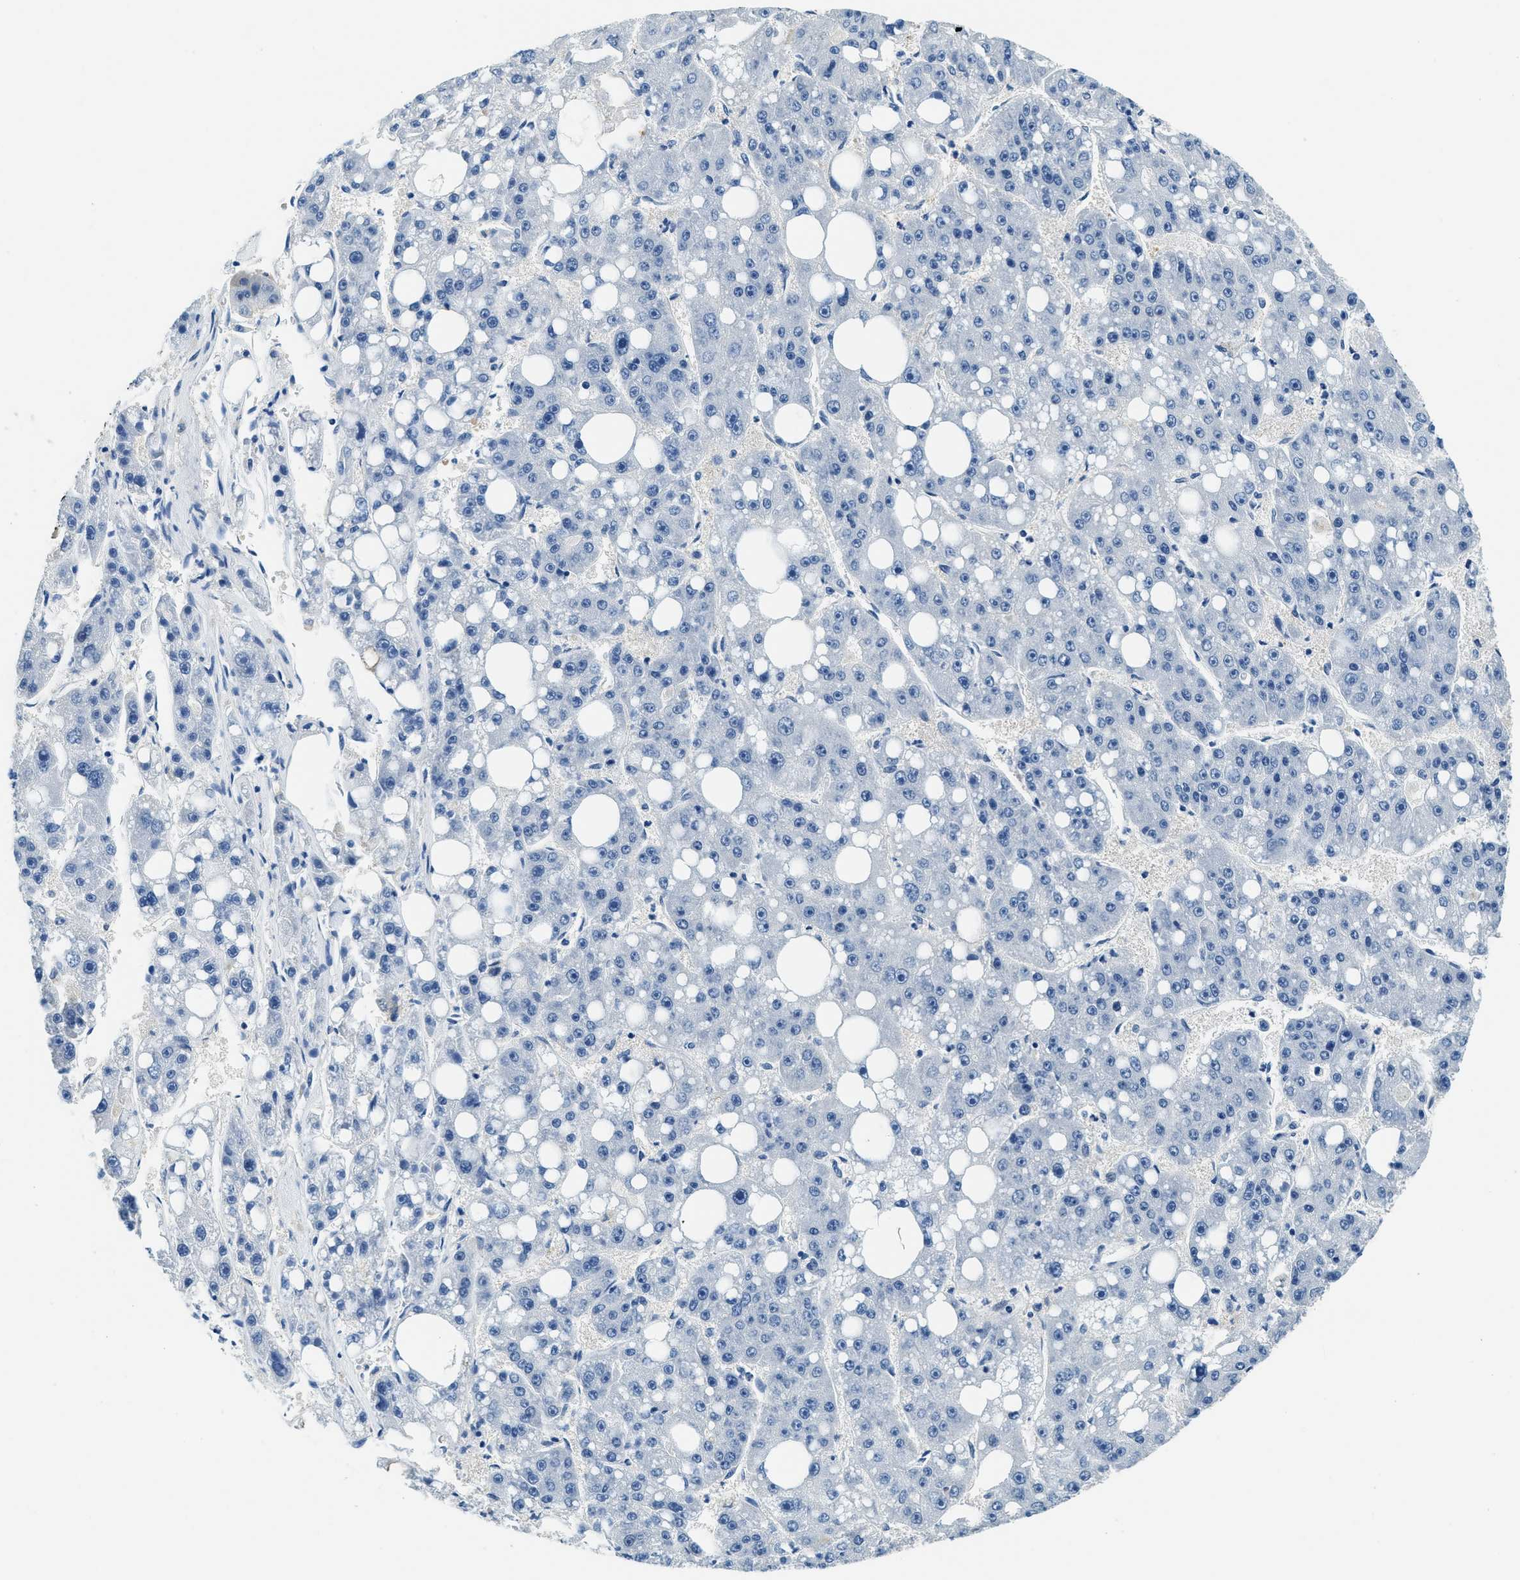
{"staining": {"intensity": "negative", "quantity": "none", "location": "none"}, "tissue": "liver cancer", "cell_type": "Tumor cells", "image_type": "cancer", "snomed": [{"axis": "morphology", "description": "Carcinoma, Hepatocellular, NOS"}, {"axis": "topography", "description": "Liver"}], "caption": "This is an immunohistochemistry histopathology image of liver hepatocellular carcinoma. There is no positivity in tumor cells.", "gene": "TWF1", "patient": {"sex": "female", "age": 61}}